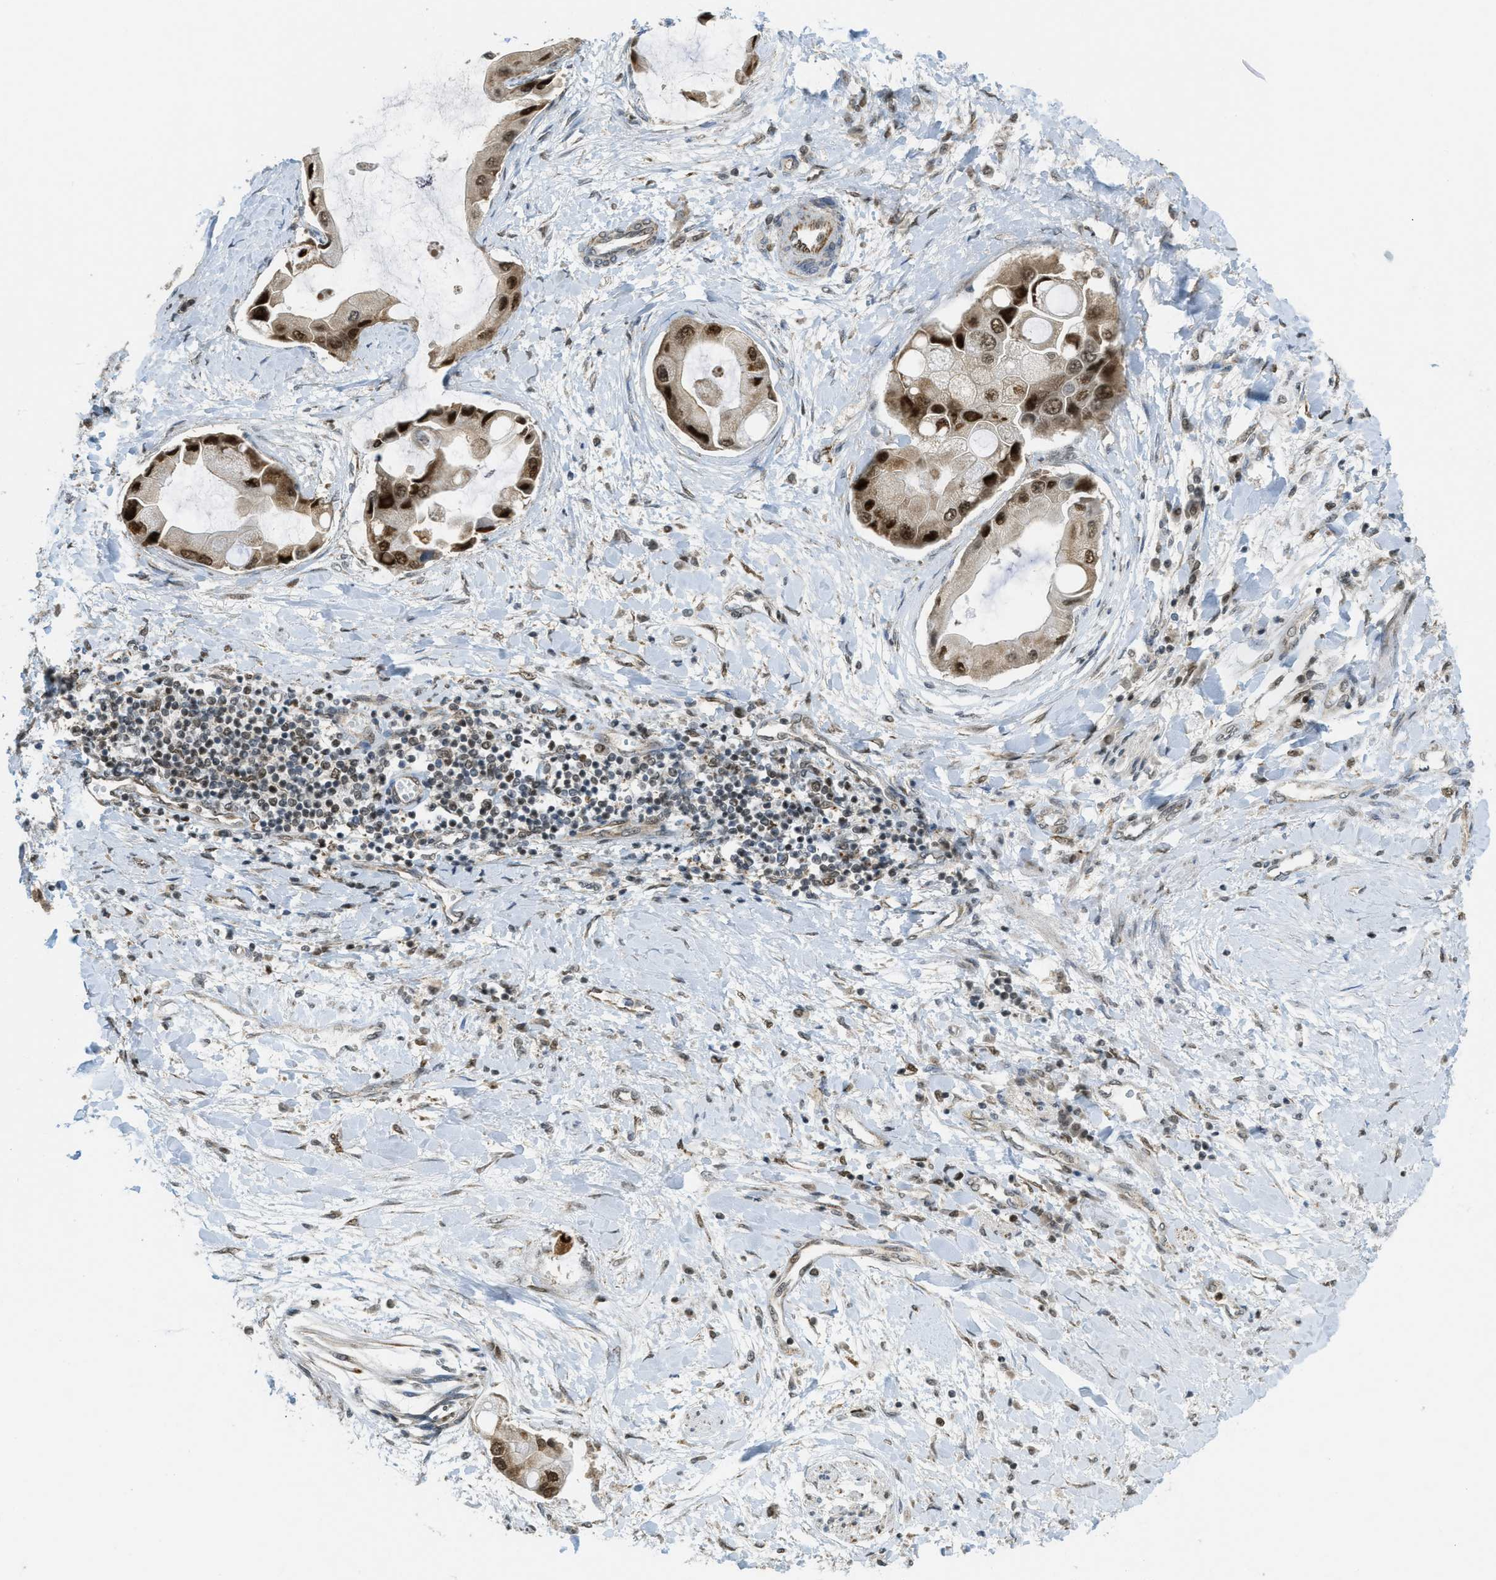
{"staining": {"intensity": "strong", "quantity": ">75%", "location": "cytoplasmic/membranous,nuclear"}, "tissue": "liver cancer", "cell_type": "Tumor cells", "image_type": "cancer", "snomed": [{"axis": "morphology", "description": "Cholangiocarcinoma"}, {"axis": "topography", "description": "Liver"}], "caption": "Tumor cells reveal strong cytoplasmic/membranous and nuclear expression in approximately >75% of cells in cholangiocarcinoma (liver).", "gene": "TNPO1", "patient": {"sex": "male", "age": 50}}